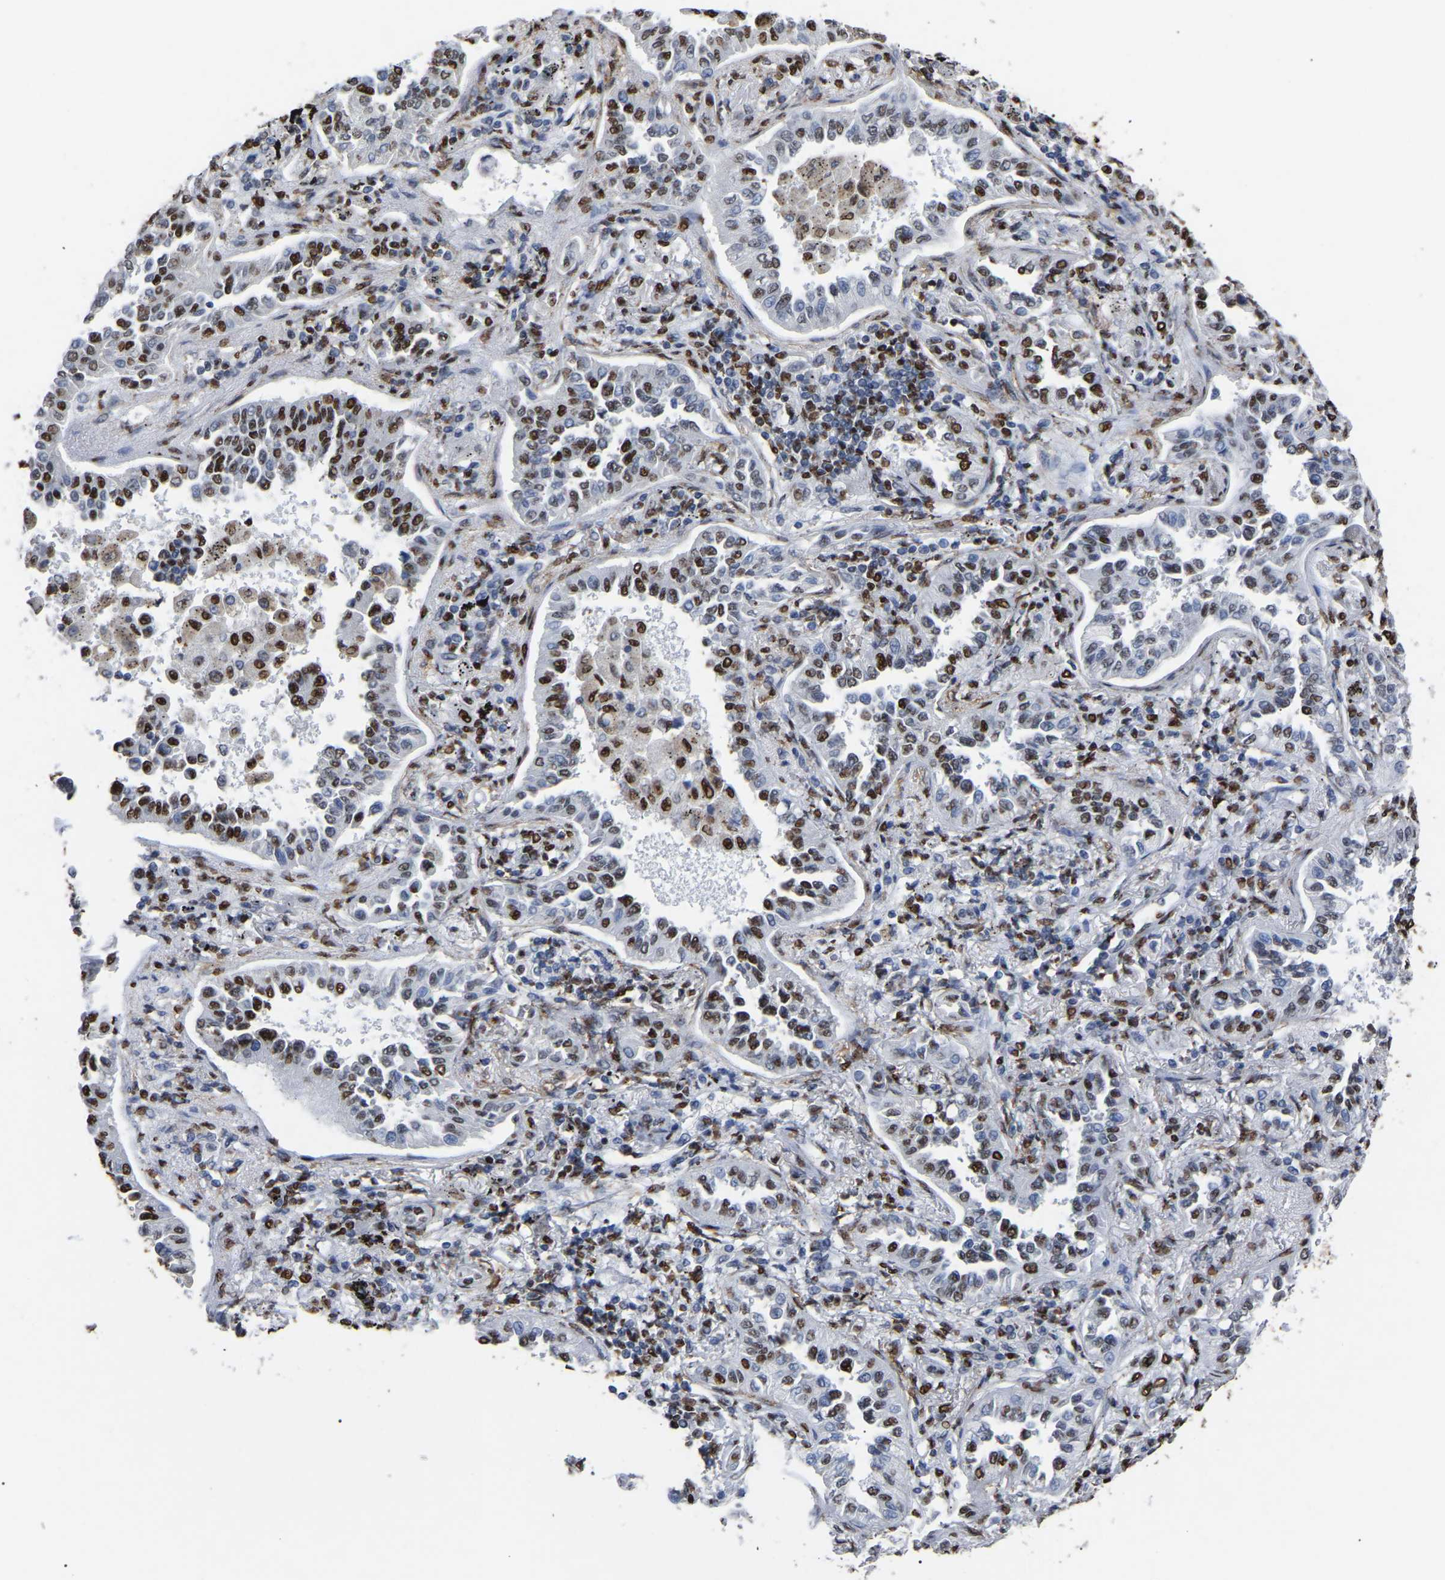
{"staining": {"intensity": "moderate", "quantity": "25%-75%", "location": "nuclear"}, "tissue": "lung cancer", "cell_type": "Tumor cells", "image_type": "cancer", "snomed": [{"axis": "morphology", "description": "Normal tissue, NOS"}, {"axis": "morphology", "description": "Adenocarcinoma, NOS"}, {"axis": "topography", "description": "Lung"}], "caption": "IHC micrograph of neoplastic tissue: human lung cancer stained using immunohistochemistry demonstrates medium levels of moderate protein expression localized specifically in the nuclear of tumor cells, appearing as a nuclear brown color.", "gene": "RBL2", "patient": {"sex": "male", "age": 59}}